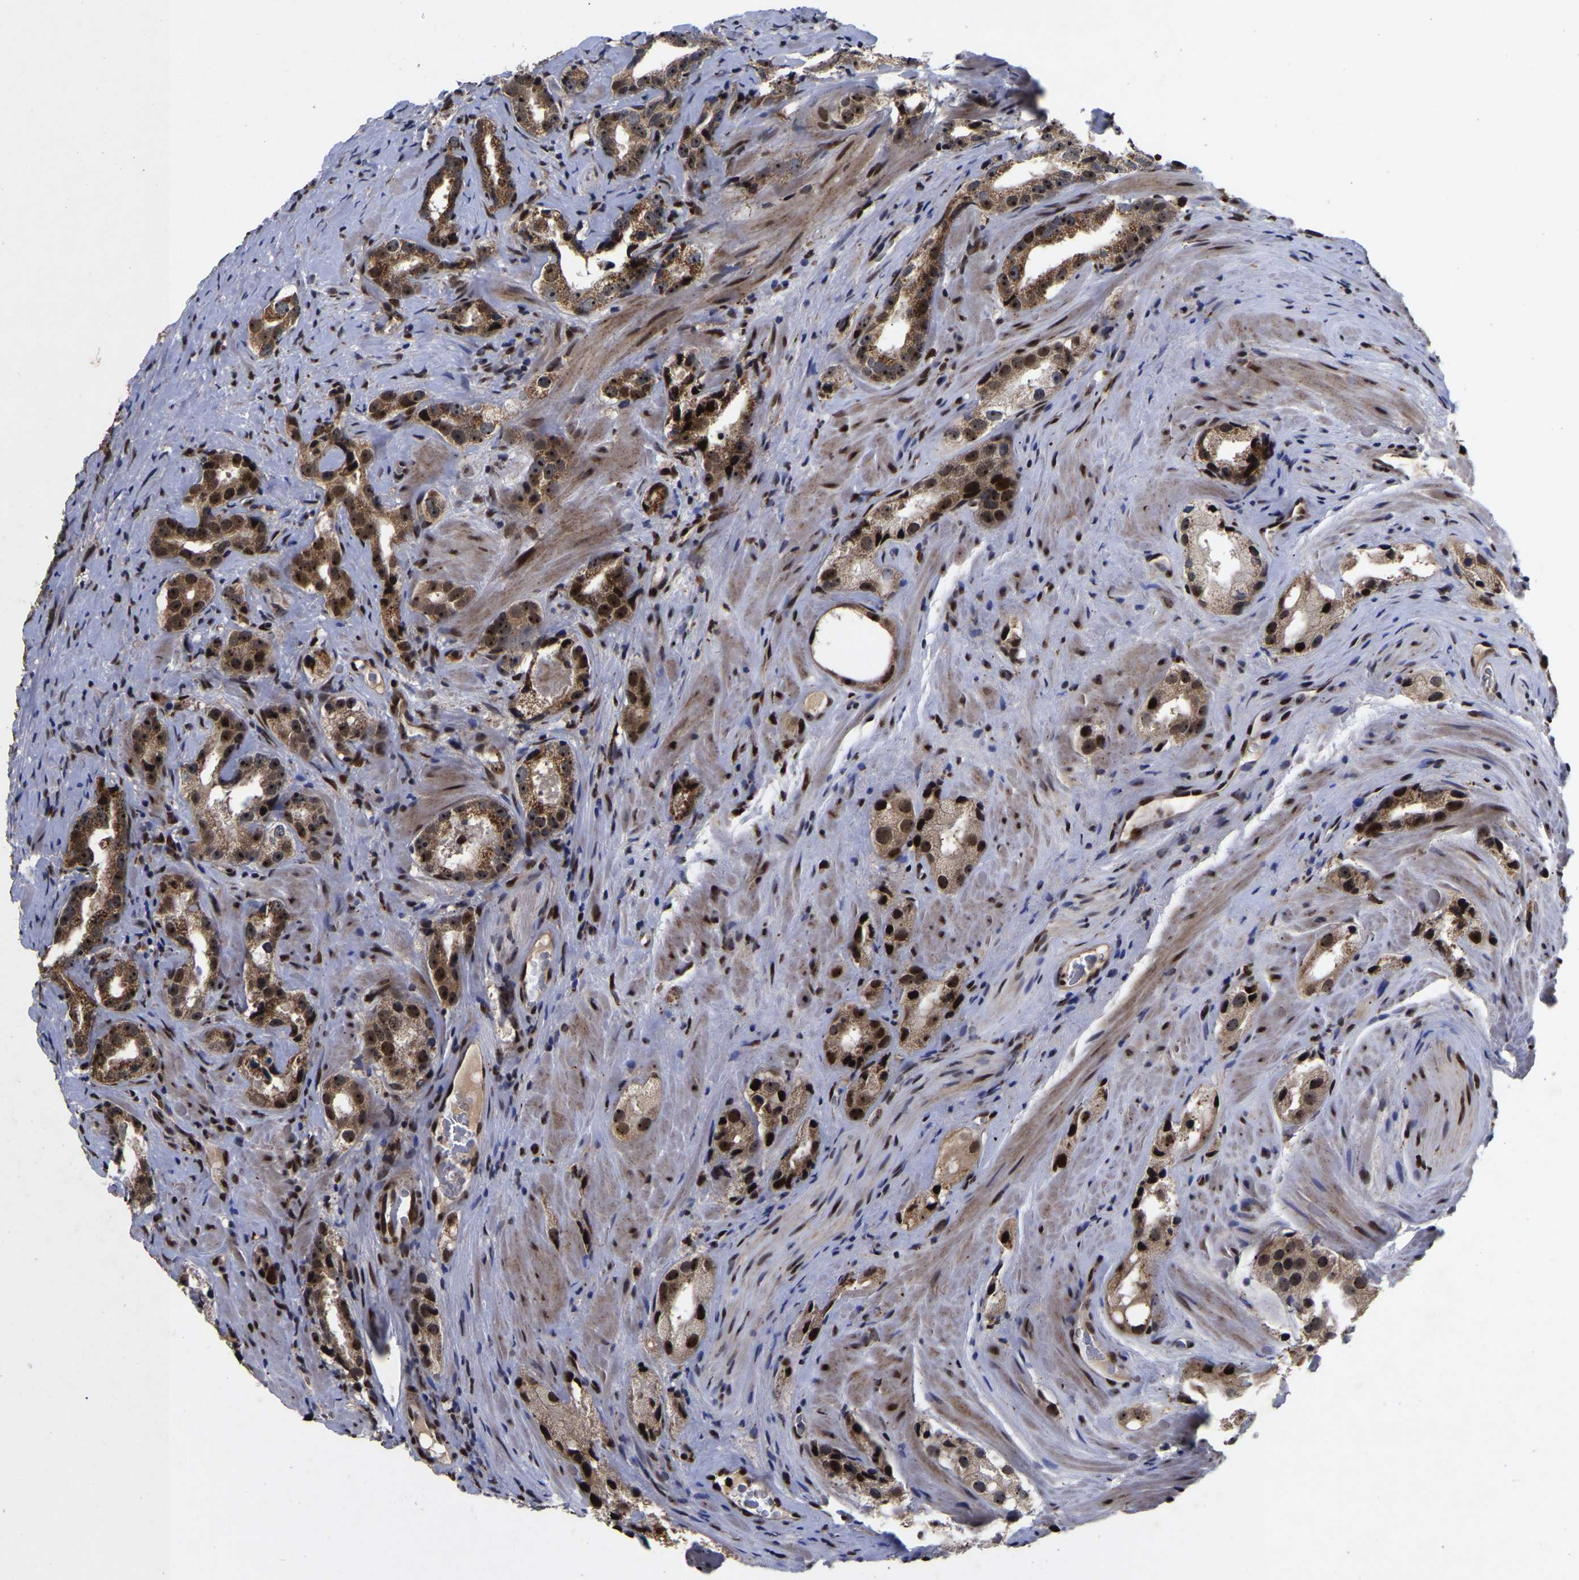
{"staining": {"intensity": "strong", "quantity": ">75%", "location": "cytoplasmic/membranous,nuclear"}, "tissue": "prostate cancer", "cell_type": "Tumor cells", "image_type": "cancer", "snomed": [{"axis": "morphology", "description": "Adenocarcinoma, High grade"}, {"axis": "topography", "description": "Prostate"}], "caption": "Strong cytoplasmic/membranous and nuclear expression for a protein is identified in about >75% of tumor cells of prostate cancer (high-grade adenocarcinoma) using immunohistochemistry.", "gene": "JUNB", "patient": {"sex": "male", "age": 63}}